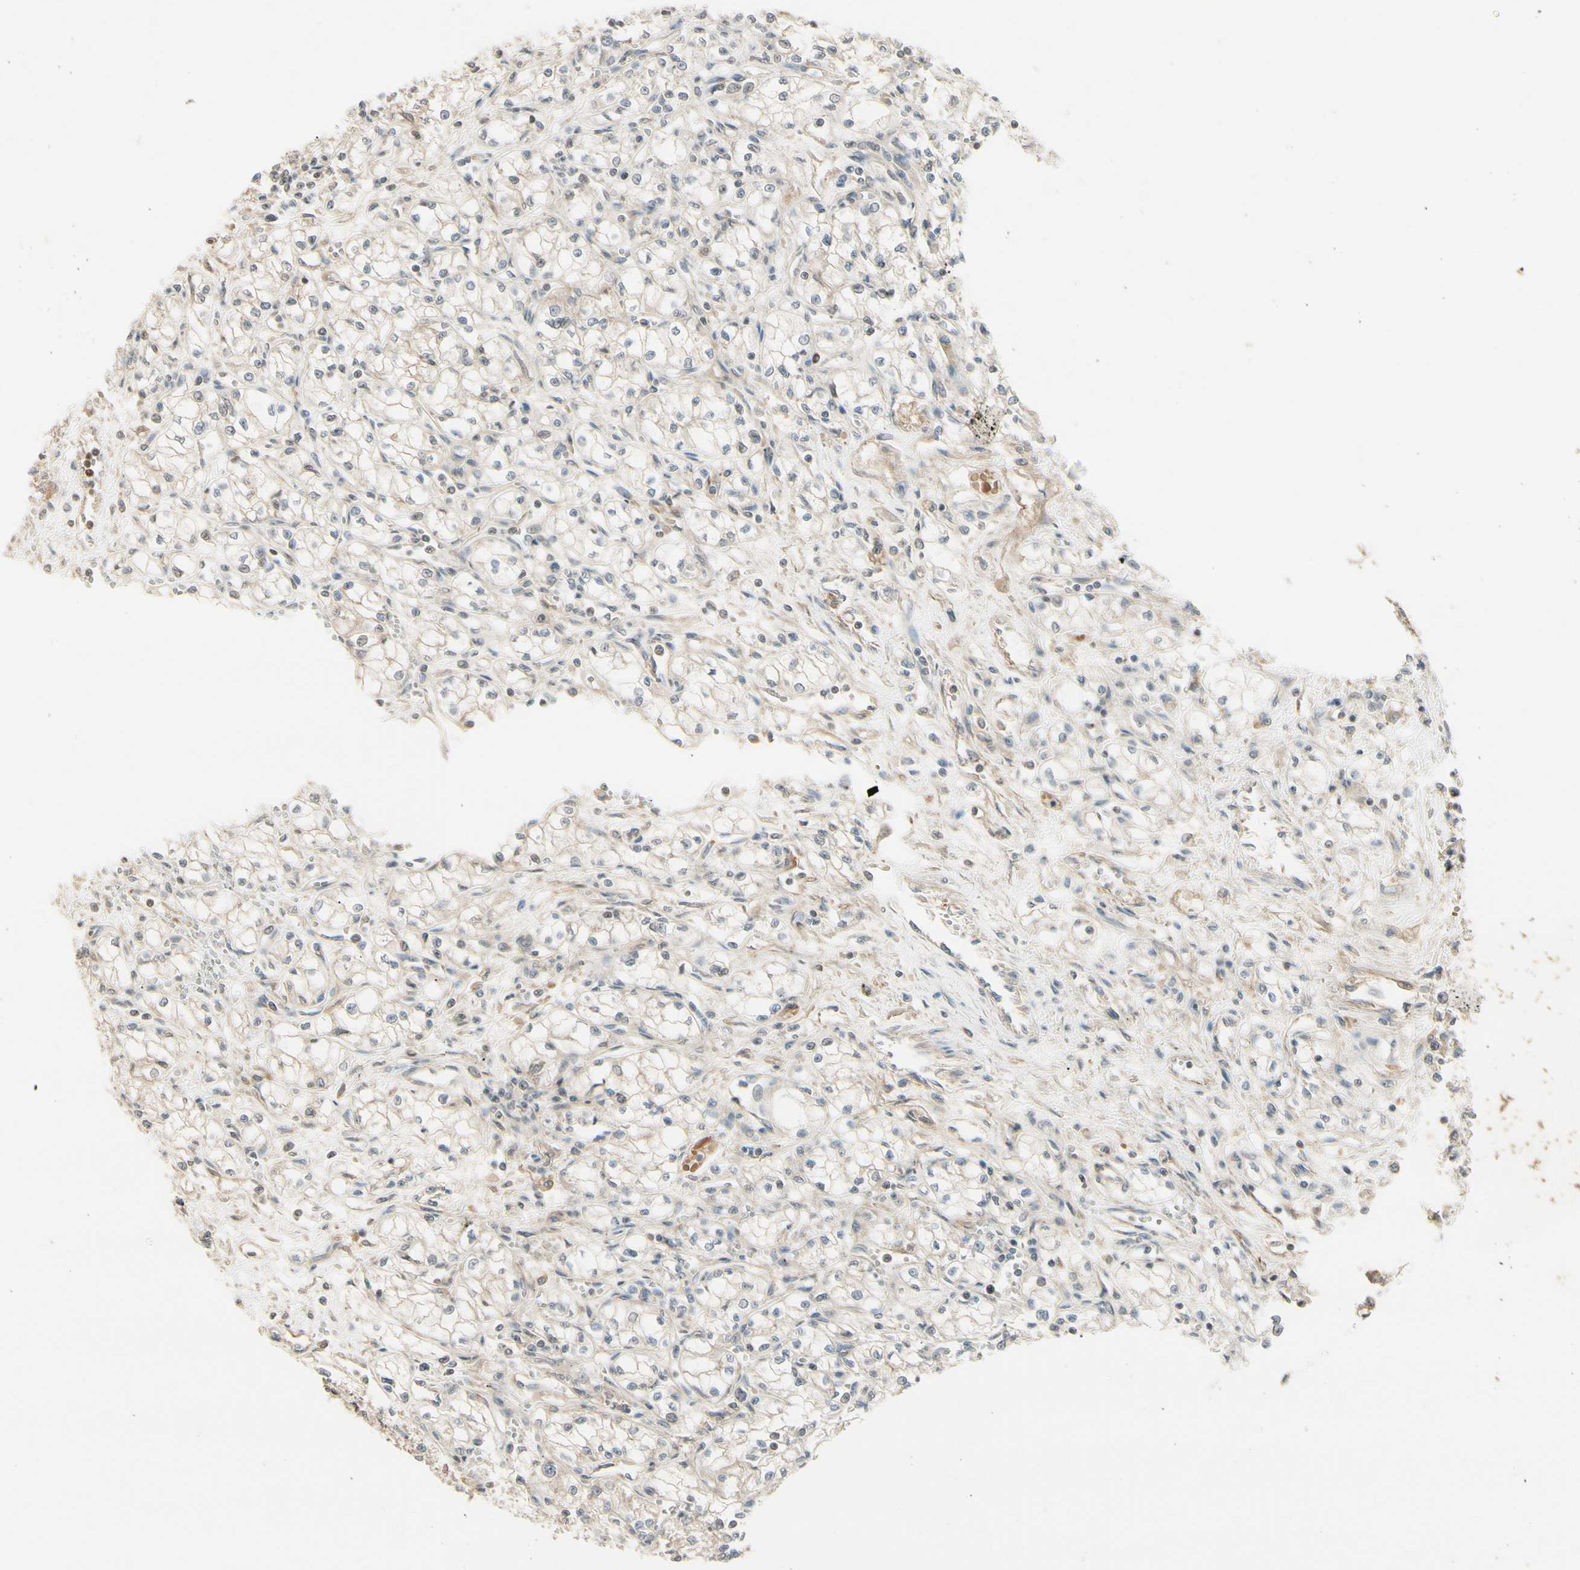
{"staining": {"intensity": "weak", "quantity": ">75%", "location": "cytoplasmic/membranous"}, "tissue": "renal cancer", "cell_type": "Tumor cells", "image_type": "cancer", "snomed": [{"axis": "morphology", "description": "Normal tissue, NOS"}, {"axis": "morphology", "description": "Adenocarcinoma, NOS"}, {"axis": "topography", "description": "Kidney"}], "caption": "This photomicrograph shows IHC staining of renal cancer (adenocarcinoma), with low weak cytoplasmic/membranous staining in approximately >75% of tumor cells.", "gene": "NFYA", "patient": {"sex": "male", "age": 59}}